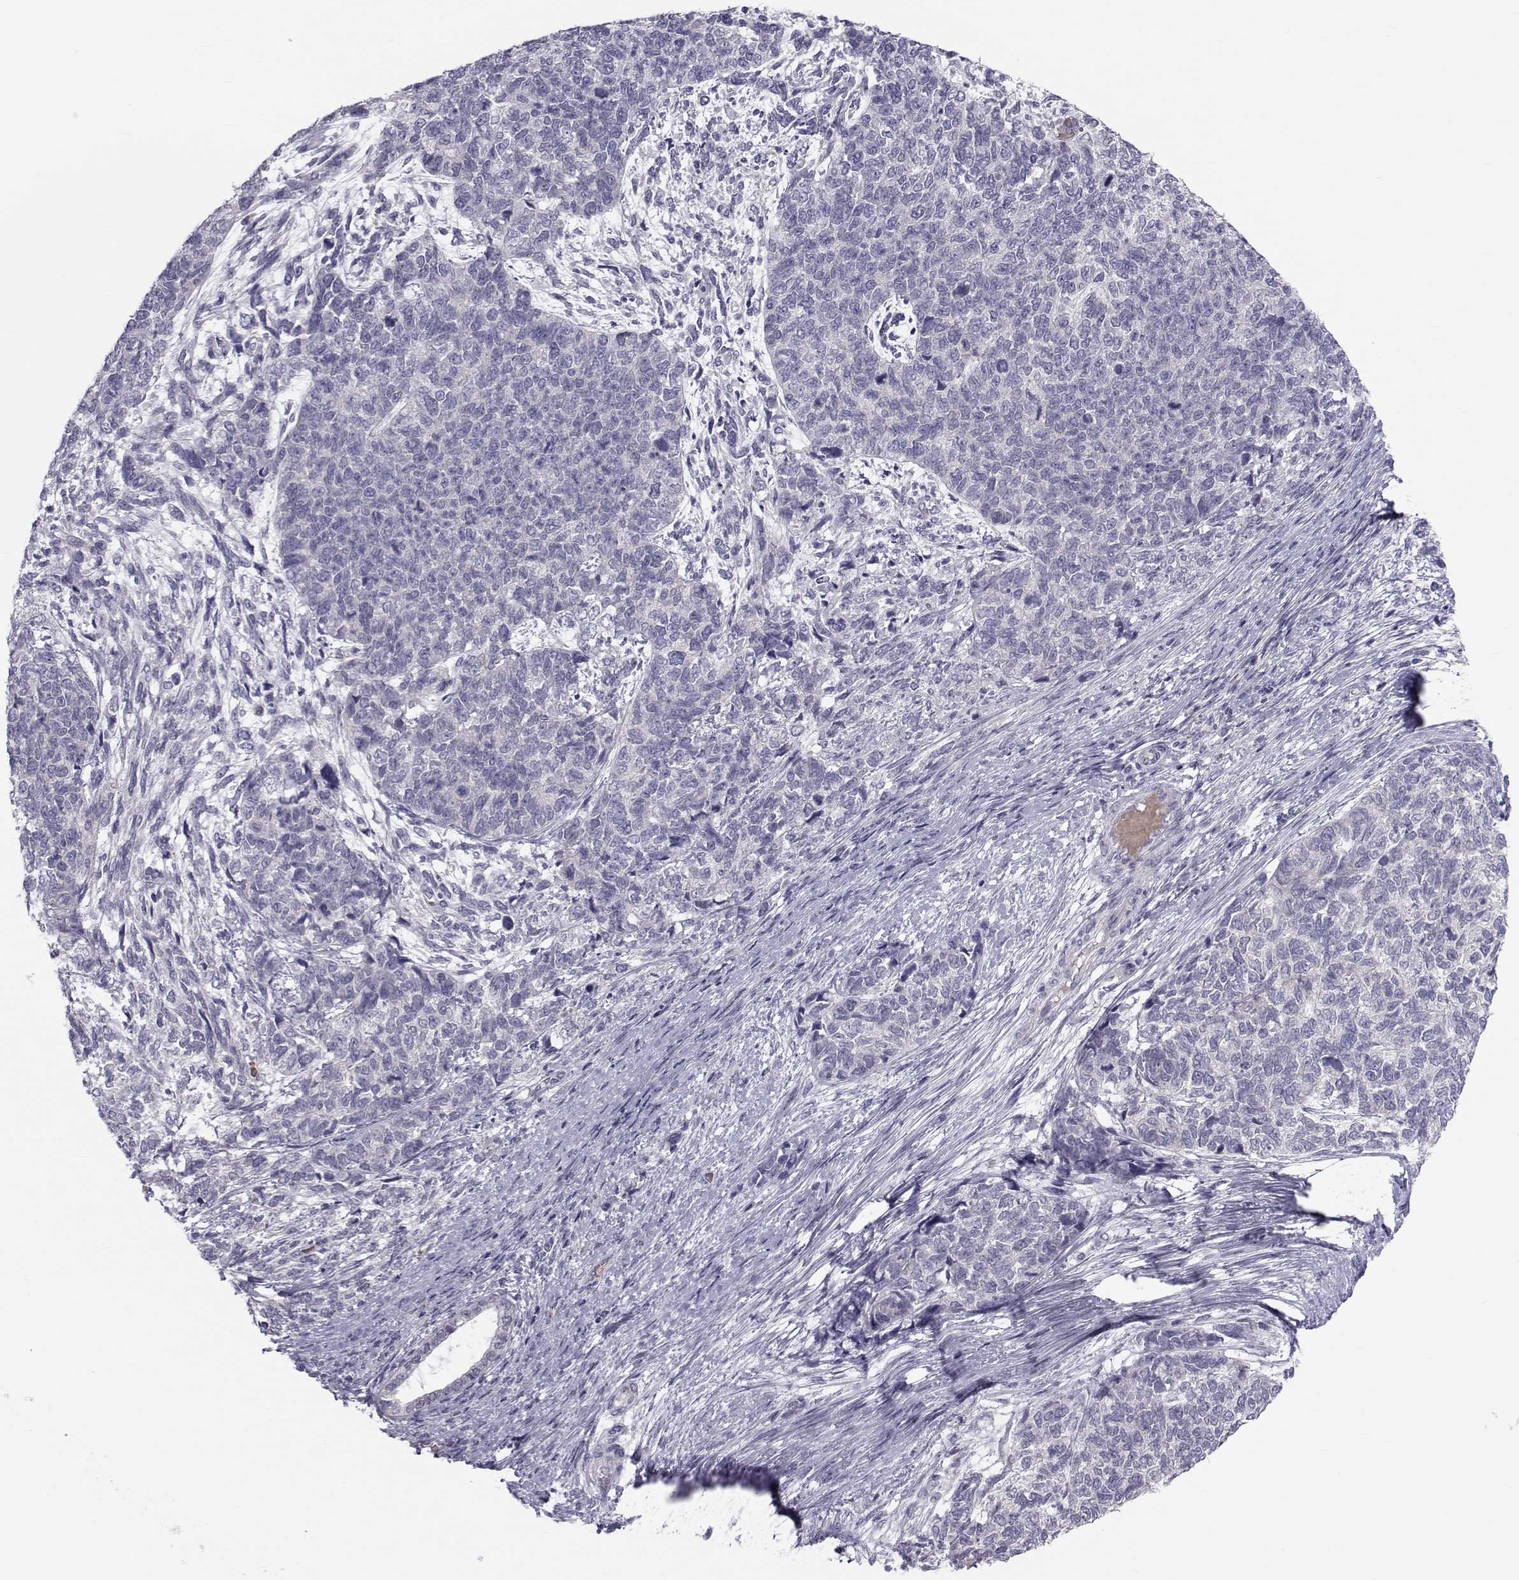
{"staining": {"intensity": "negative", "quantity": "none", "location": "none"}, "tissue": "cervical cancer", "cell_type": "Tumor cells", "image_type": "cancer", "snomed": [{"axis": "morphology", "description": "Squamous cell carcinoma, NOS"}, {"axis": "topography", "description": "Cervix"}], "caption": "Immunohistochemistry (IHC) photomicrograph of human cervical cancer stained for a protein (brown), which demonstrates no staining in tumor cells.", "gene": "GARIN3", "patient": {"sex": "female", "age": 63}}